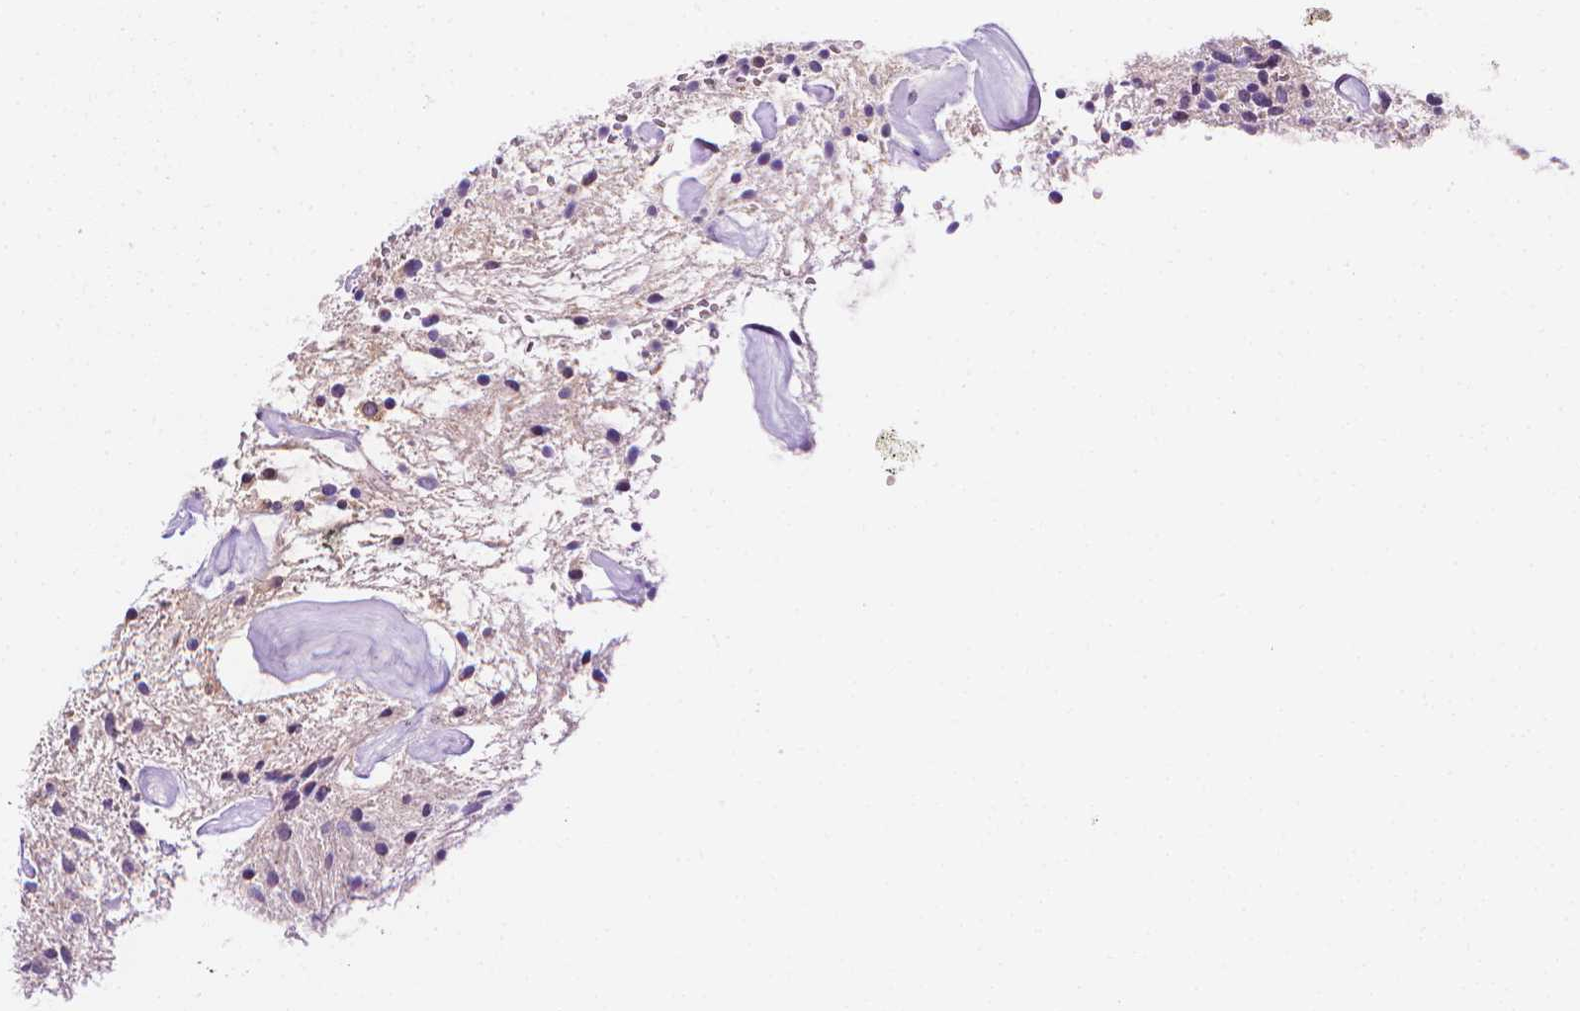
{"staining": {"intensity": "negative", "quantity": "none", "location": "none"}, "tissue": "glioma", "cell_type": "Tumor cells", "image_type": "cancer", "snomed": [{"axis": "morphology", "description": "Glioma, malignant, Low grade"}, {"axis": "topography", "description": "Cerebellum"}], "caption": "Immunohistochemistry of glioma demonstrates no expression in tumor cells.", "gene": "FASN", "patient": {"sex": "female", "age": 14}}